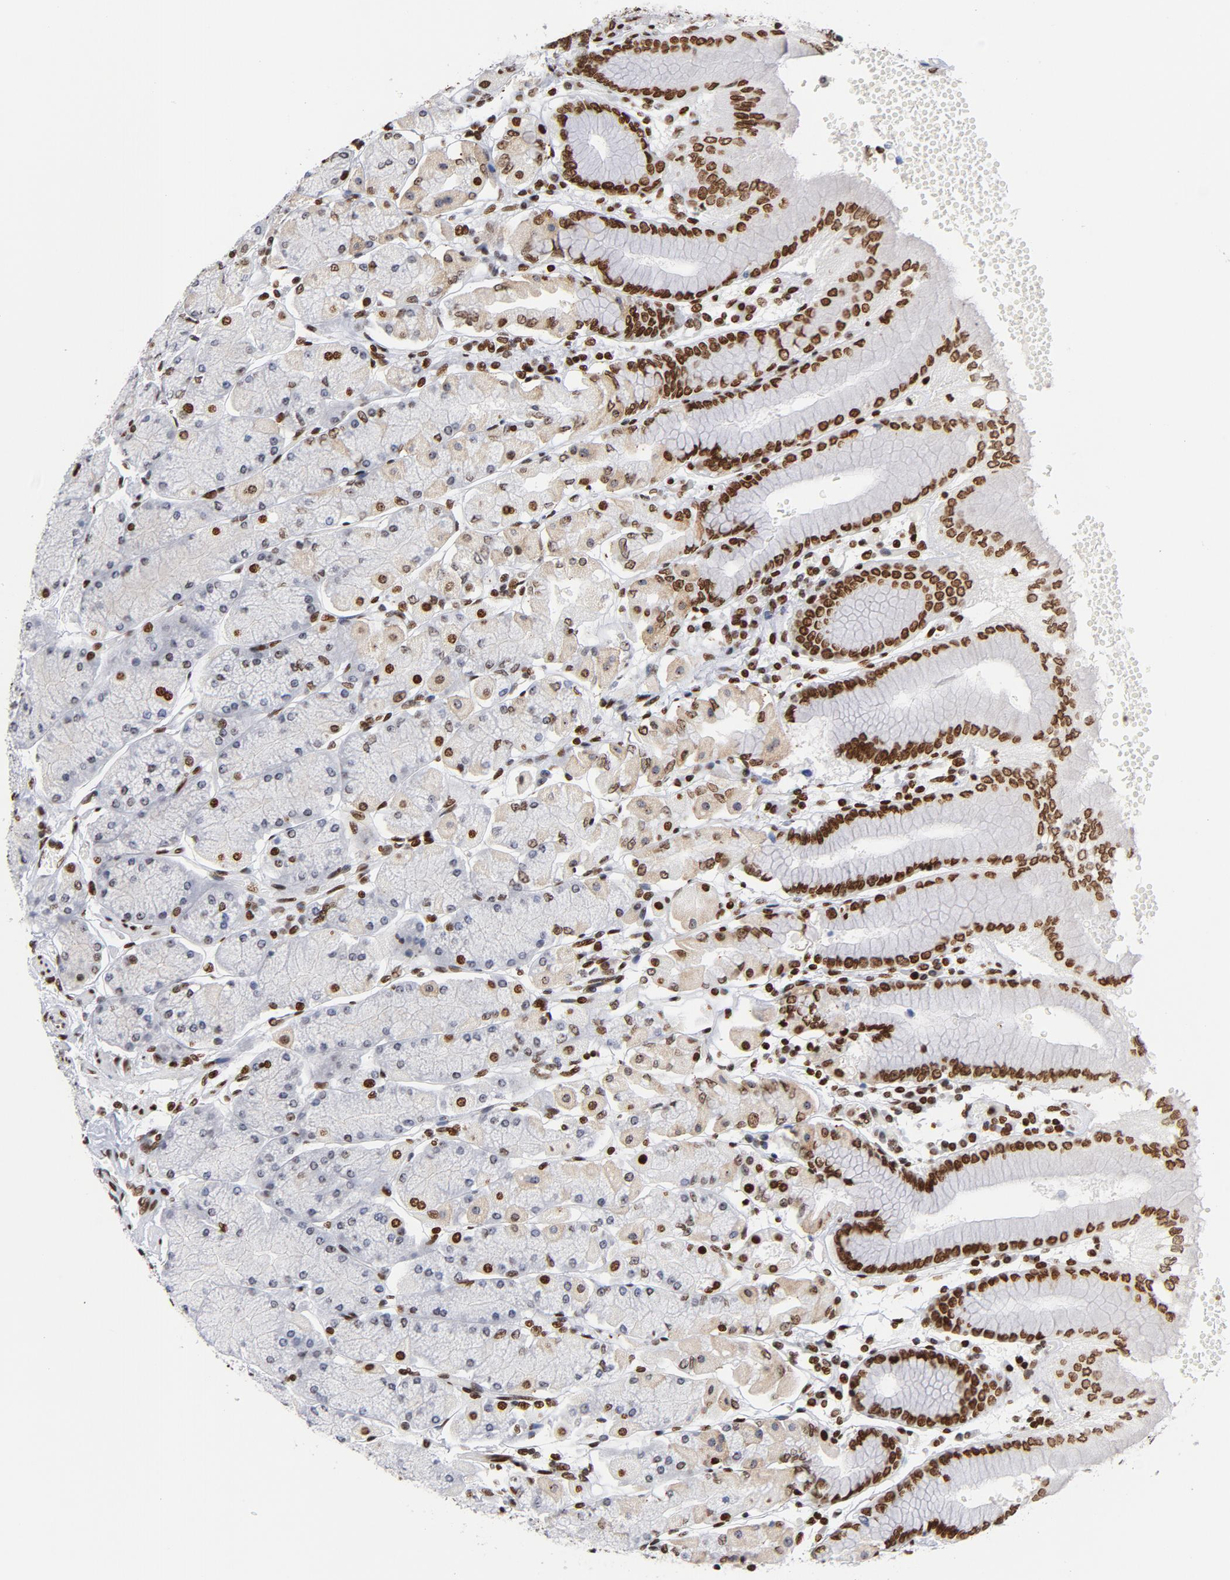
{"staining": {"intensity": "moderate", "quantity": "25%-75%", "location": "cytoplasmic/membranous,nuclear"}, "tissue": "stomach", "cell_type": "Glandular cells", "image_type": "normal", "snomed": [{"axis": "morphology", "description": "Normal tissue, NOS"}, {"axis": "topography", "description": "Stomach, upper"}, {"axis": "topography", "description": "Stomach"}], "caption": "Glandular cells exhibit moderate cytoplasmic/membranous,nuclear expression in about 25%-75% of cells in unremarkable stomach.", "gene": "TOP2B", "patient": {"sex": "male", "age": 76}}